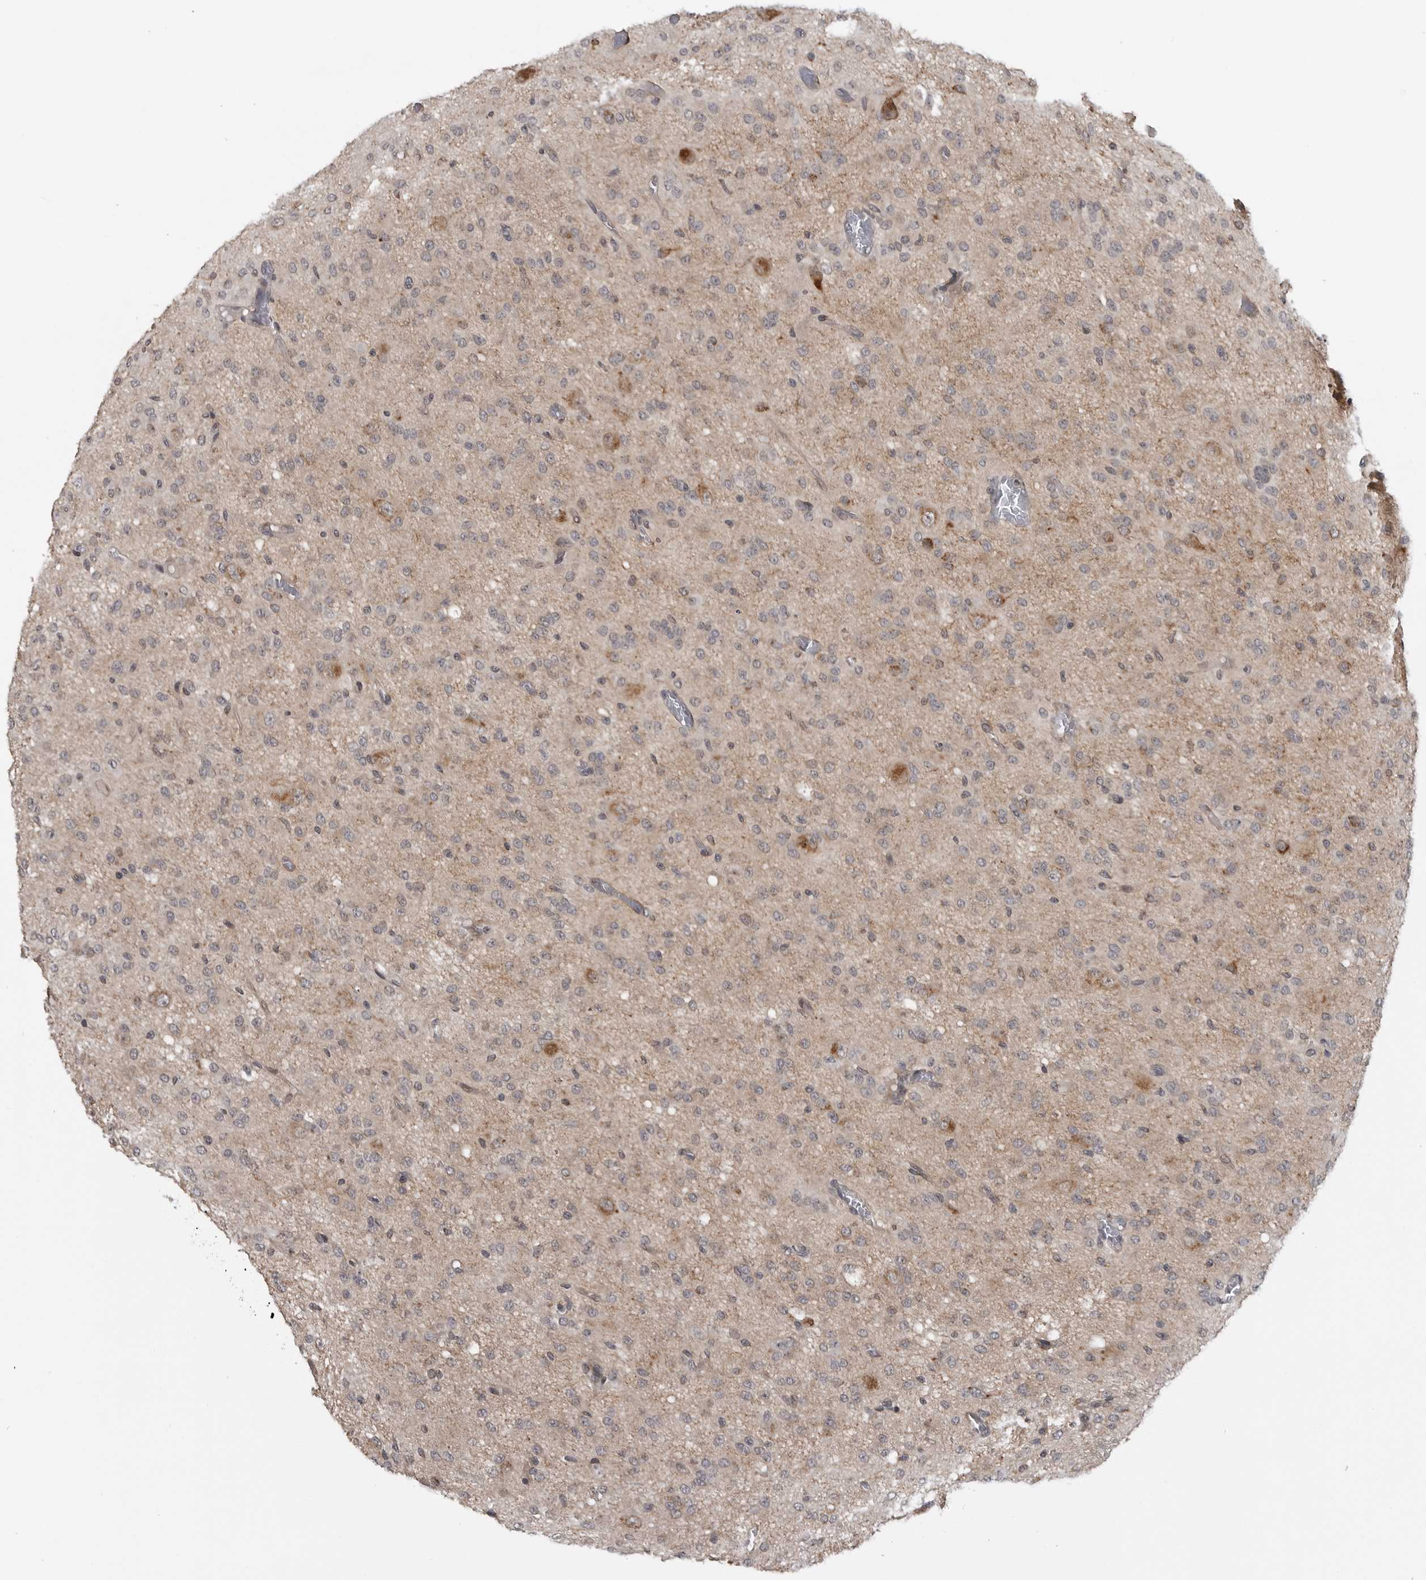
{"staining": {"intensity": "negative", "quantity": "none", "location": "none"}, "tissue": "glioma", "cell_type": "Tumor cells", "image_type": "cancer", "snomed": [{"axis": "morphology", "description": "Glioma, malignant, High grade"}, {"axis": "topography", "description": "Brain"}], "caption": "IHC image of human malignant glioma (high-grade) stained for a protein (brown), which shows no positivity in tumor cells.", "gene": "FAAP100", "patient": {"sex": "female", "age": 59}}